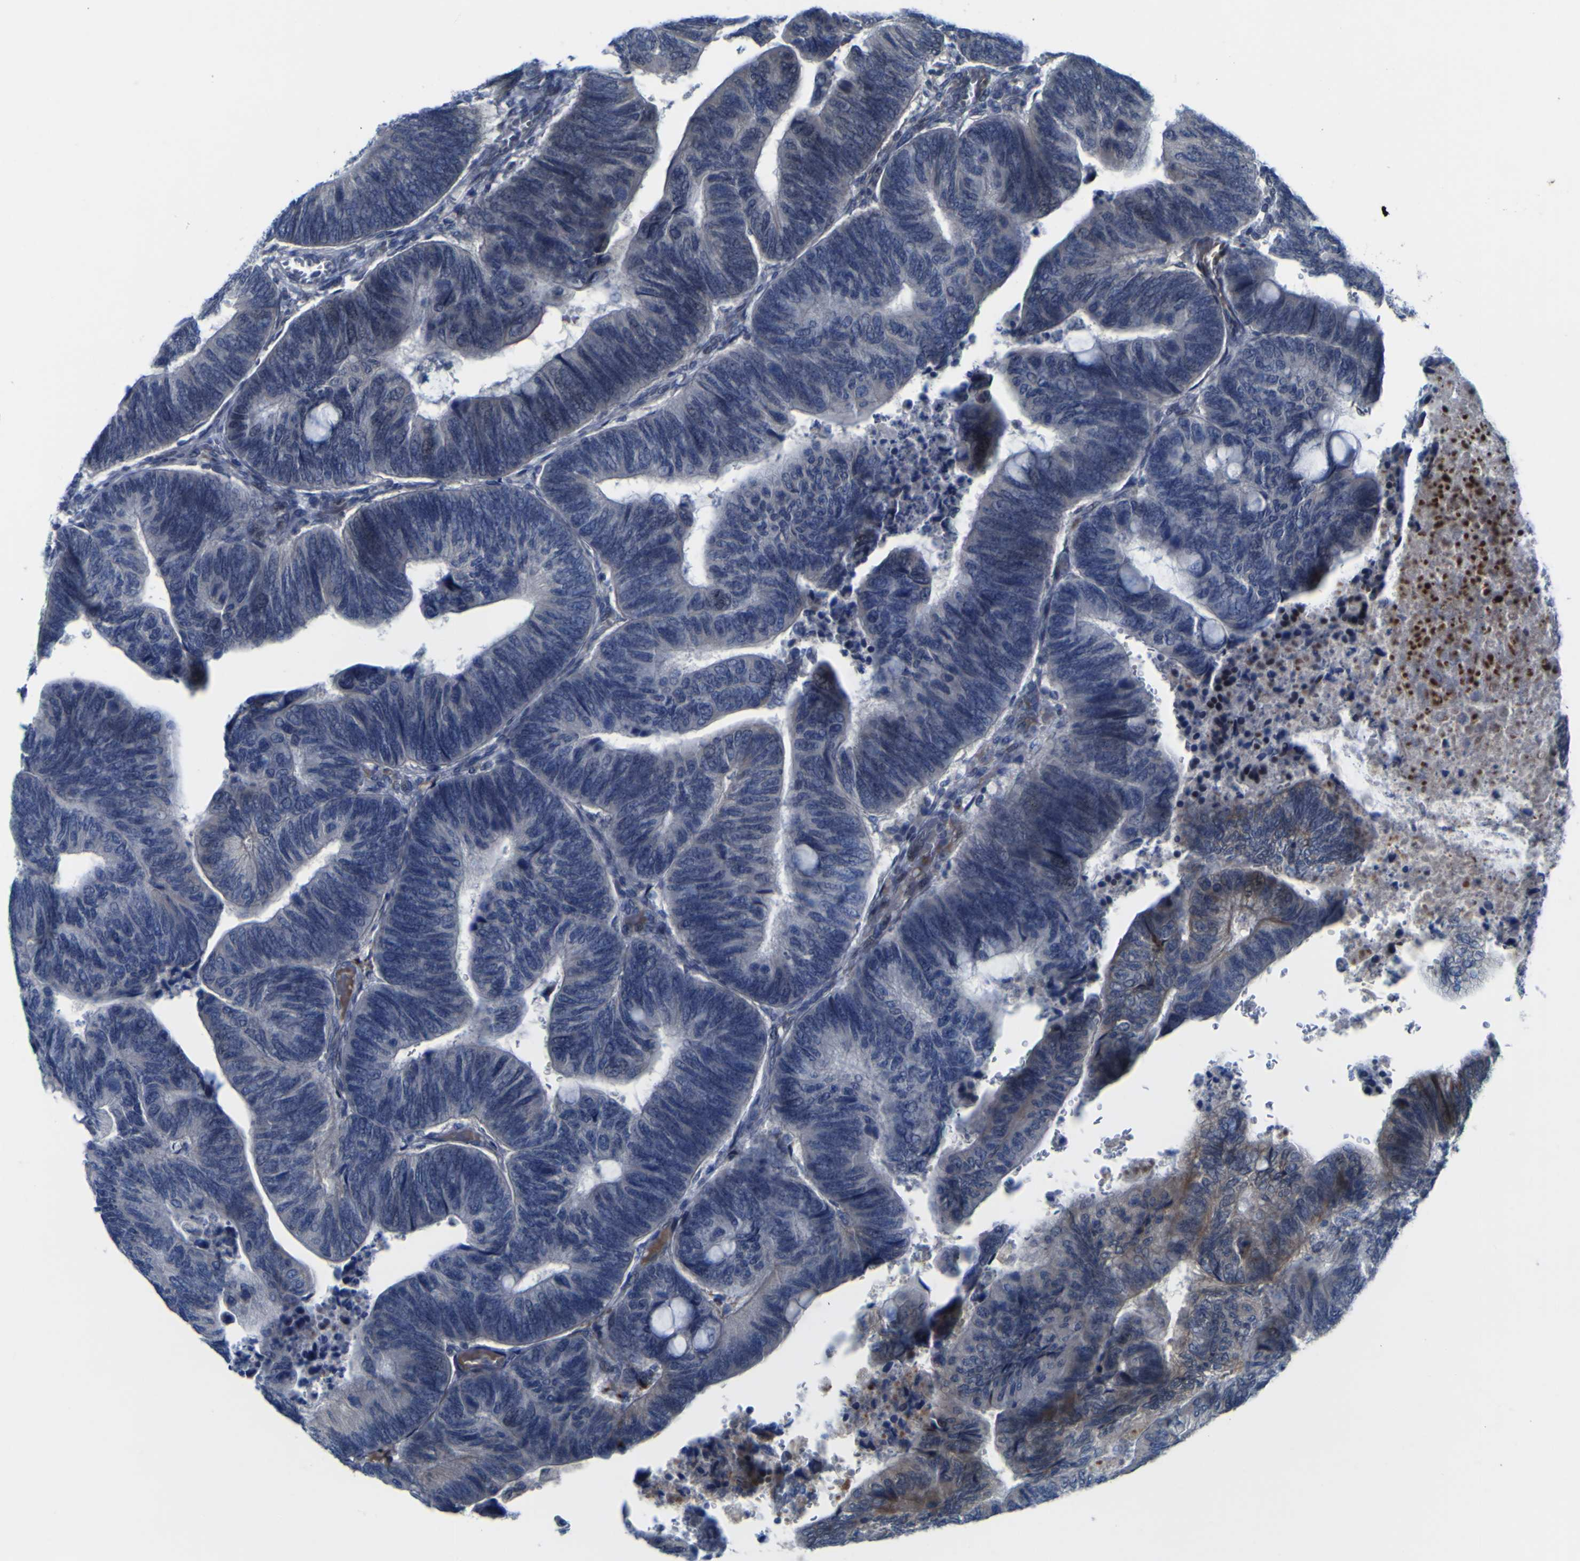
{"staining": {"intensity": "negative", "quantity": "none", "location": "none"}, "tissue": "colorectal cancer", "cell_type": "Tumor cells", "image_type": "cancer", "snomed": [{"axis": "morphology", "description": "Normal tissue, NOS"}, {"axis": "morphology", "description": "Adenocarcinoma, NOS"}, {"axis": "topography", "description": "Rectum"}, {"axis": "topography", "description": "Peripheral nerve tissue"}], "caption": "Image shows no protein expression in tumor cells of colorectal cancer tissue.", "gene": "NAV1", "patient": {"sex": "male", "age": 92}}